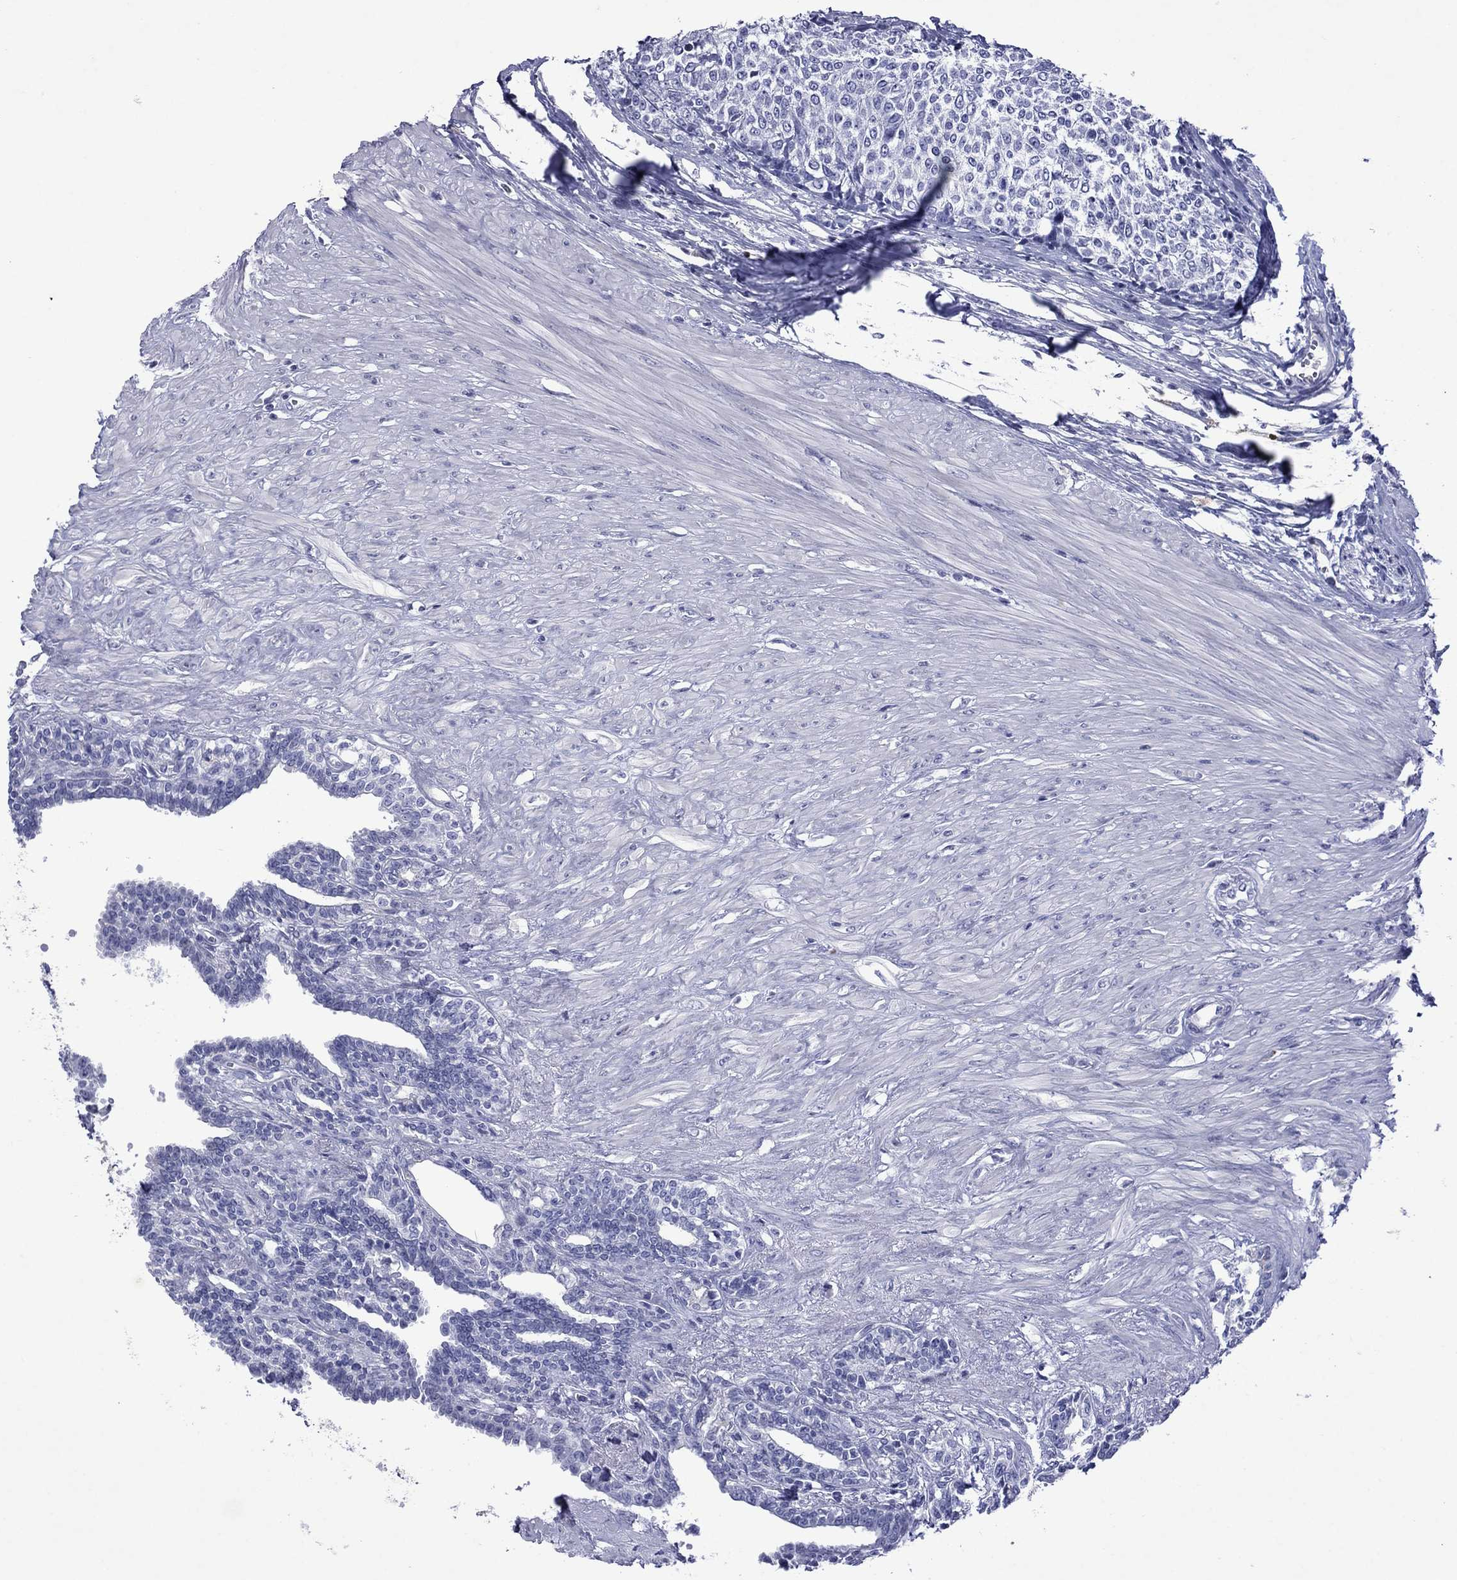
{"staining": {"intensity": "negative", "quantity": "none", "location": "none"}, "tissue": "seminal vesicle", "cell_type": "Glandular cells", "image_type": "normal", "snomed": [{"axis": "morphology", "description": "Normal tissue, NOS"}, {"axis": "morphology", "description": "Urothelial carcinoma, NOS"}, {"axis": "topography", "description": "Urinary bladder"}, {"axis": "topography", "description": "Seminal veicle"}], "caption": "This is a histopathology image of immunohistochemistry staining of normal seminal vesicle, which shows no staining in glandular cells.", "gene": "PIWIL1", "patient": {"sex": "male", "age": 76}}